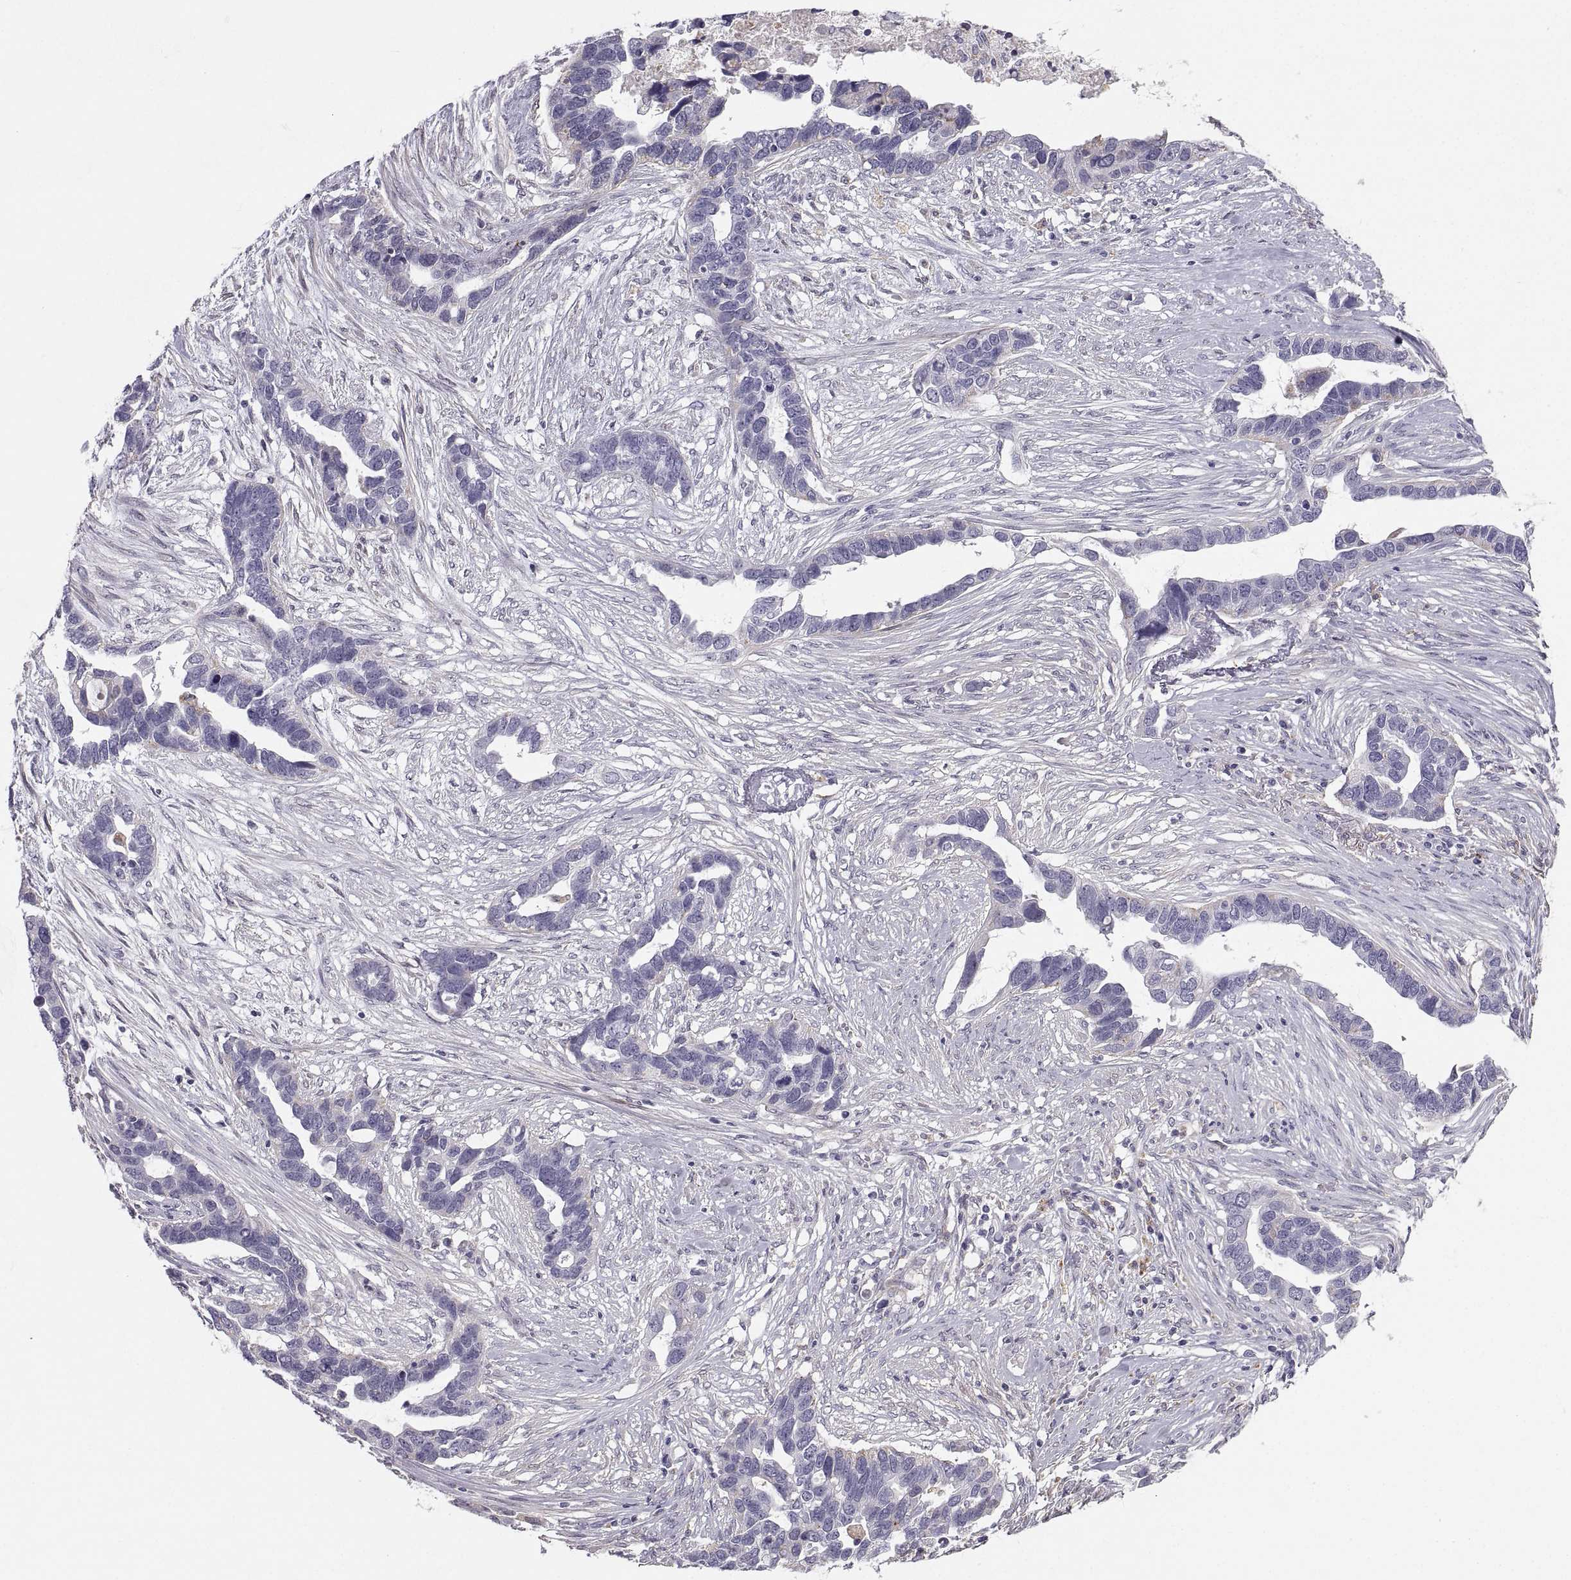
{"staining": {"intensity": "negative", "quantity": "none", "location": "none"}, "tissue": "ovarian cancer", "cell_type": "Tumor cells", "image_type": "cancer", "snomed": [{"axis": "morphology", "description": "Cystadenocarcinoma, serous, NOS"}, {"axis": "topography", "description": "Ovary"}], "caption": "This is an immunohistochemistry image of human ovarian serous cystadenocarcinoma. There is no expression in tumor cells.", "gene": "PGM5", "patient": {"sex": "female", "age": 54}}